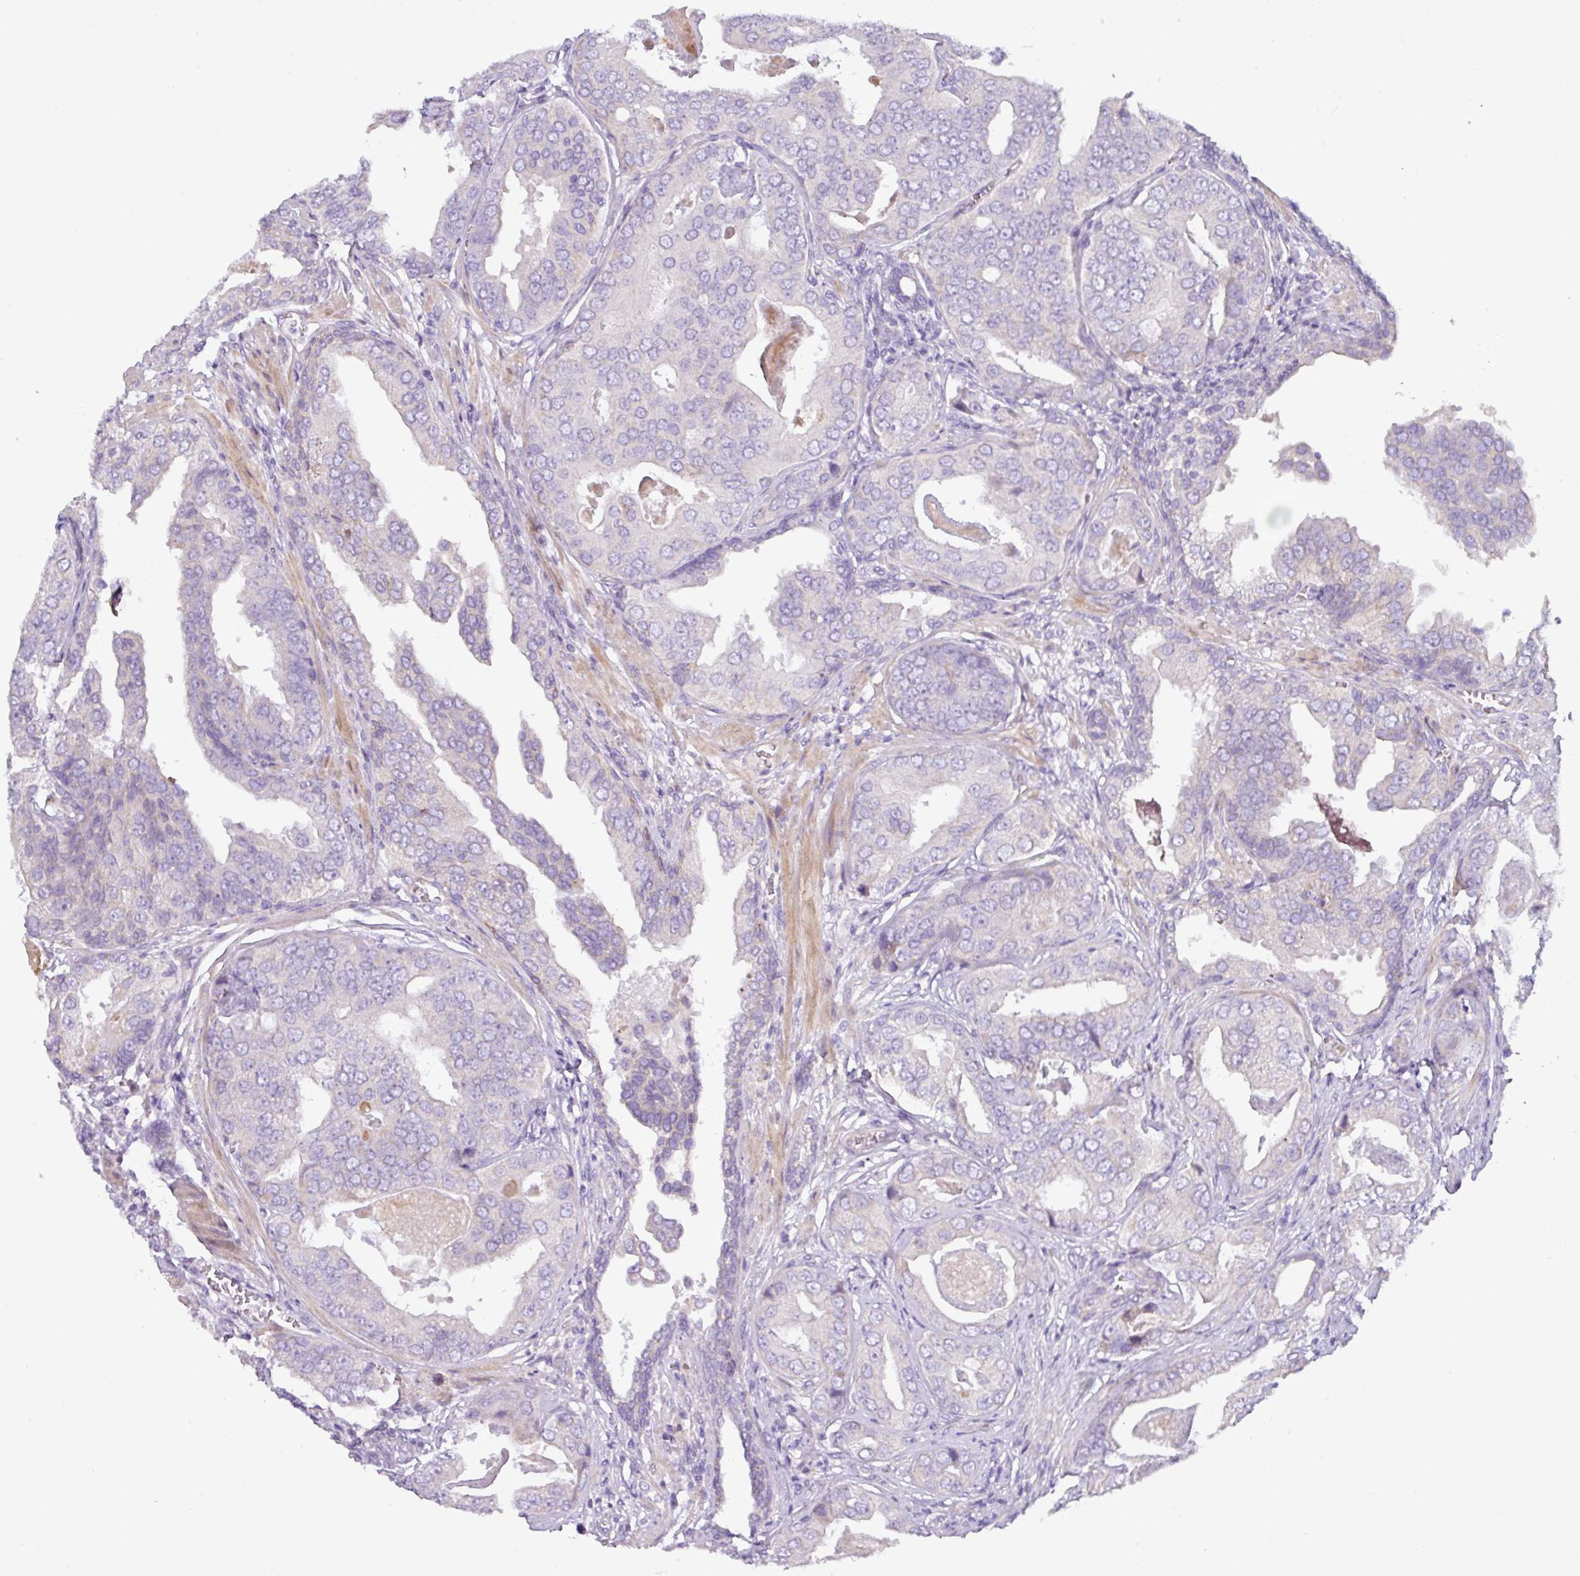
{"staining": {"intensity": "negative", "quantity": "none", "location": "none"}, "tissue": "prostate cancer", "cell_type": "Tumor cells", "image_type": "cancer", "snomed": [{"axis": "morphology", "description": "Adenocarcinoma, High grade"}, {"axis": "topography", "description": "Prostate"}], "caption": "This is an IHC micrograph of human prostate cancer. There is no staining in tumor cells.", "gene": "RGS16", "patient": {"sex": "male", "age": 71}}